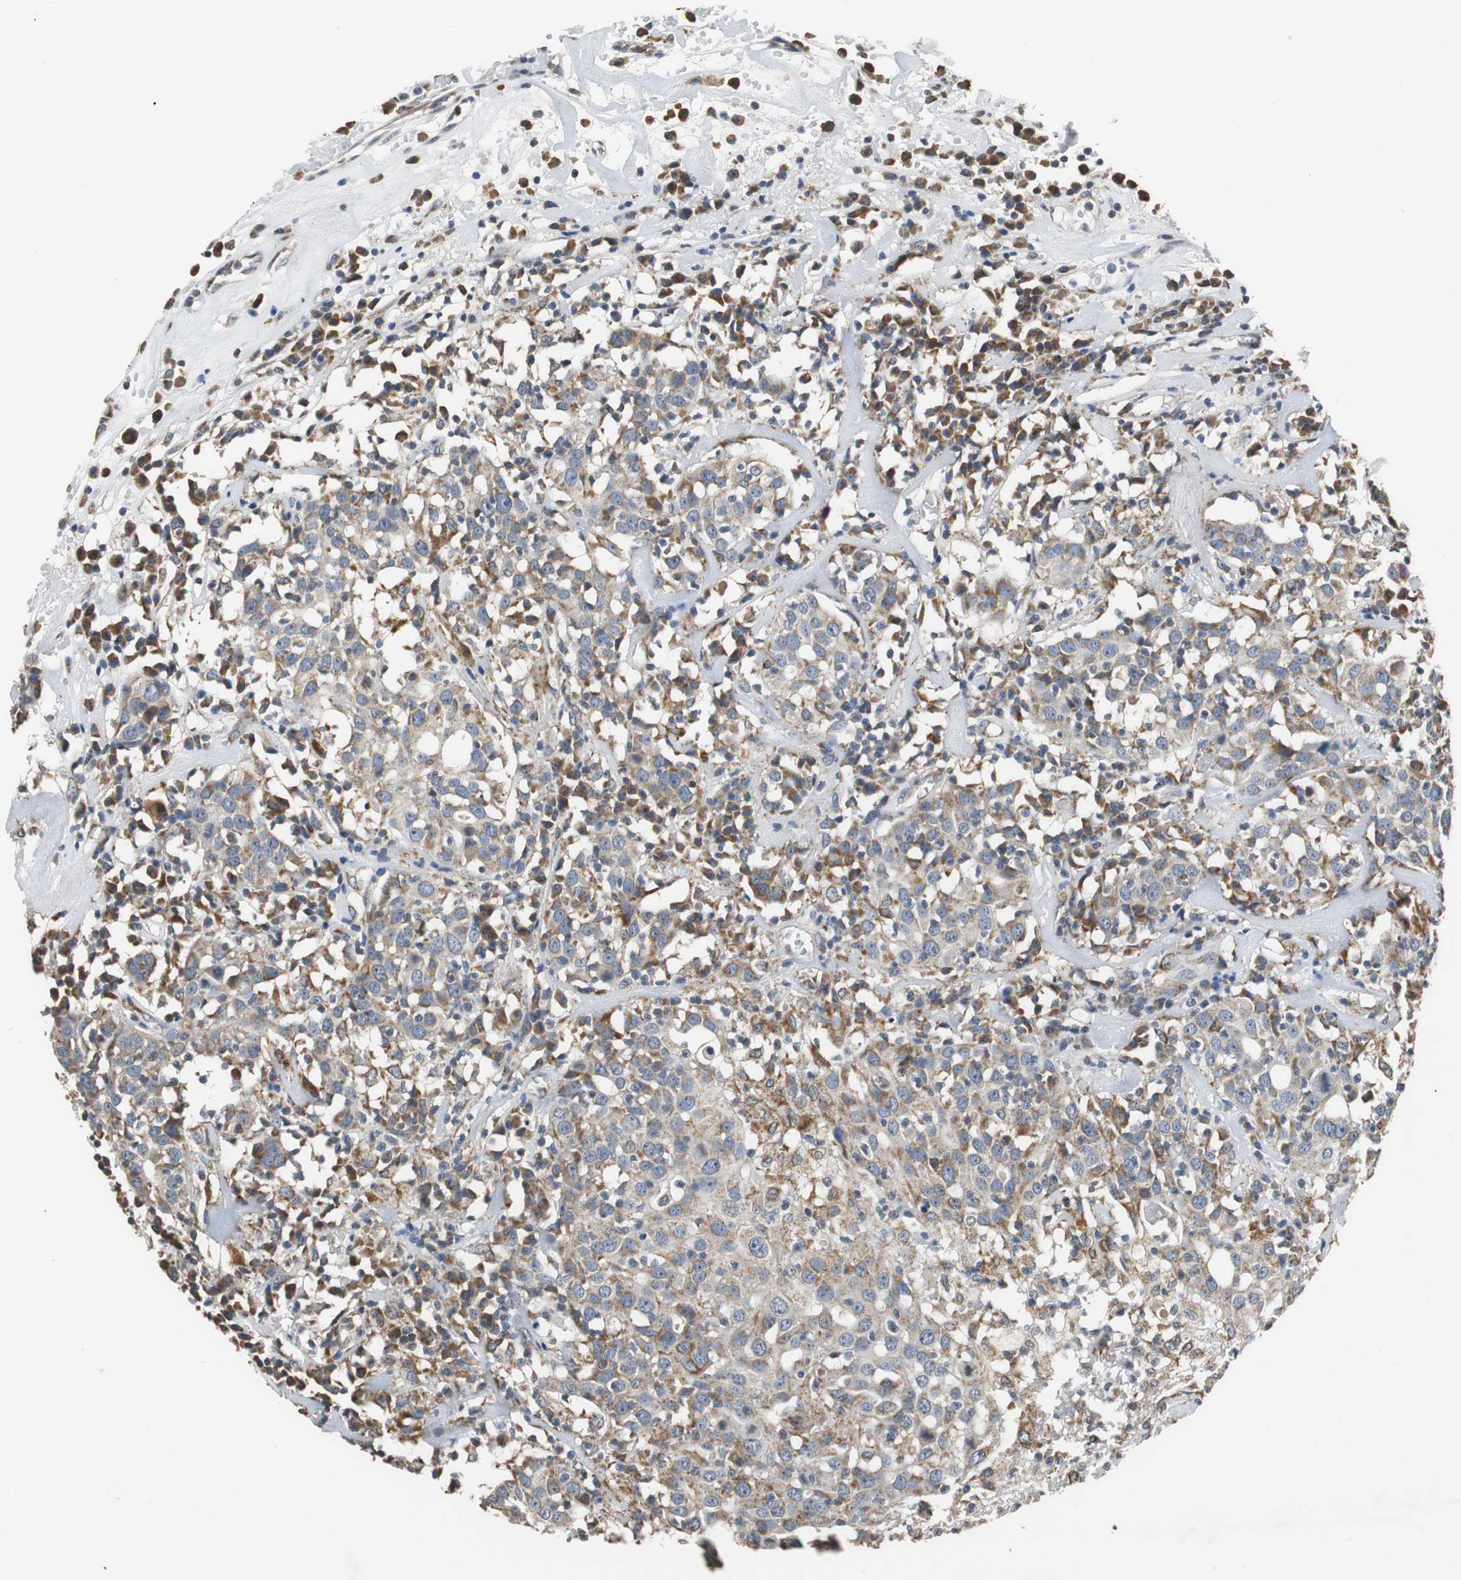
{"staining": {"intensity": "weak", "quantity": ">75%", "location": "cytoplasmic/membranous"}, "tissue": "head and neck cancer", "cell_type": "Tumor cells", "image_type": "cancer", "snomed": [{"axis": "morphology", "description": "Adenocarcinoma, NOS"}, {"axis": "topography", "description": "Salivary gland"}, {"axis": "topography", "description": "Head-Neck"}], "caption": "IHC (DAB (3,3'-diaminobenzidine)) staining of human adenocarcinoma (head and neck) reveals weak cytoplasmic/membranous protein expression in about >75% of tumor cells.", "gene": "HMGCL", "patient": {"sex": "female", "age": 65}}